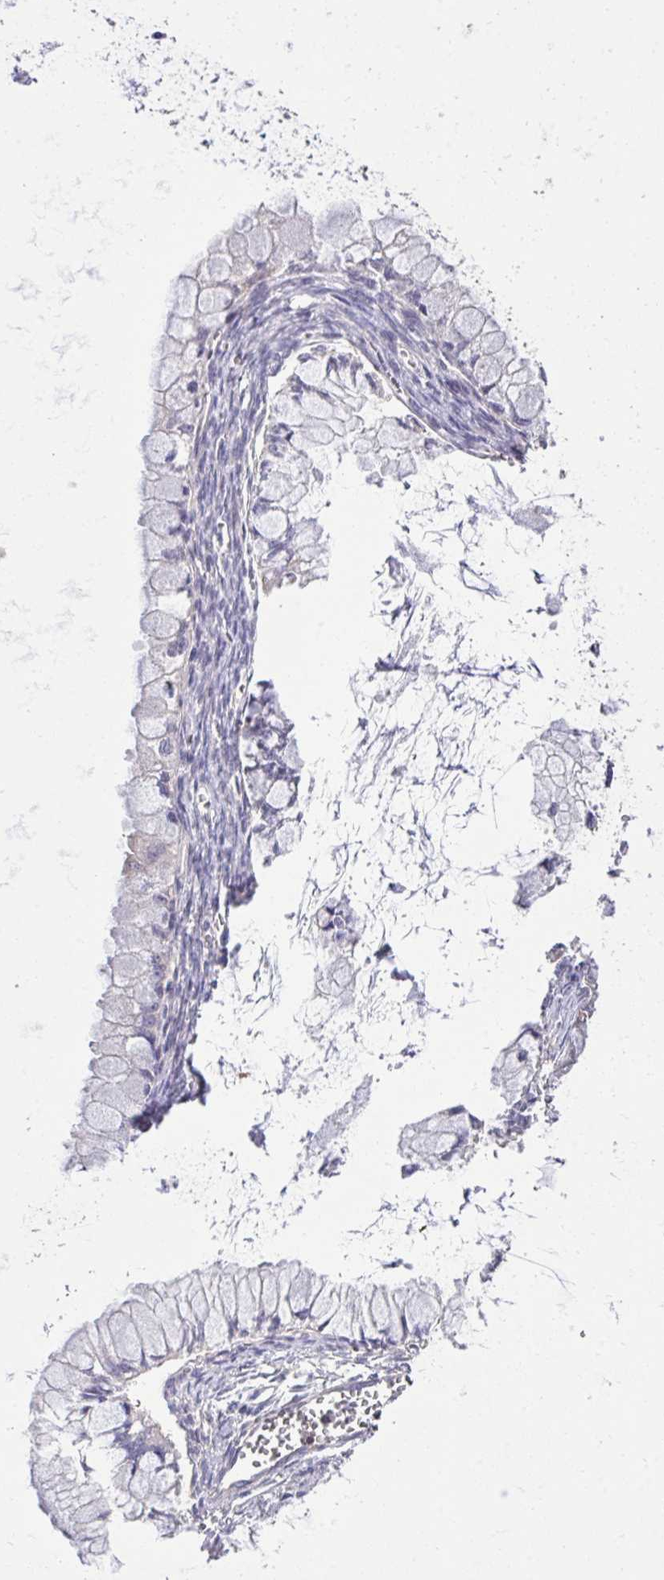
{"staining": {"intensity": "negative", "quantity": "none", "location": "none"}, "tissue": "ovarian cancer", "cell_type": "Tumor cells", "image_type": "cancer", "snomed": [{"axis": "morphology", "description": "Cystadenocarcinoma, mucinous, NOS"}, {"axis": "topography", "description": "Ovary"}], "caption": "Immunohistochemical staining of human ovarian cancer shows no significant expression in tumor cells. Brightfield microscopy of immunohistochemistry (IHC) stained with DAB (brown) and hematoxylin (blue), captured at high magnification.", "gene": "IGFL2", "patient": {"sex": "female", "age": 34}}